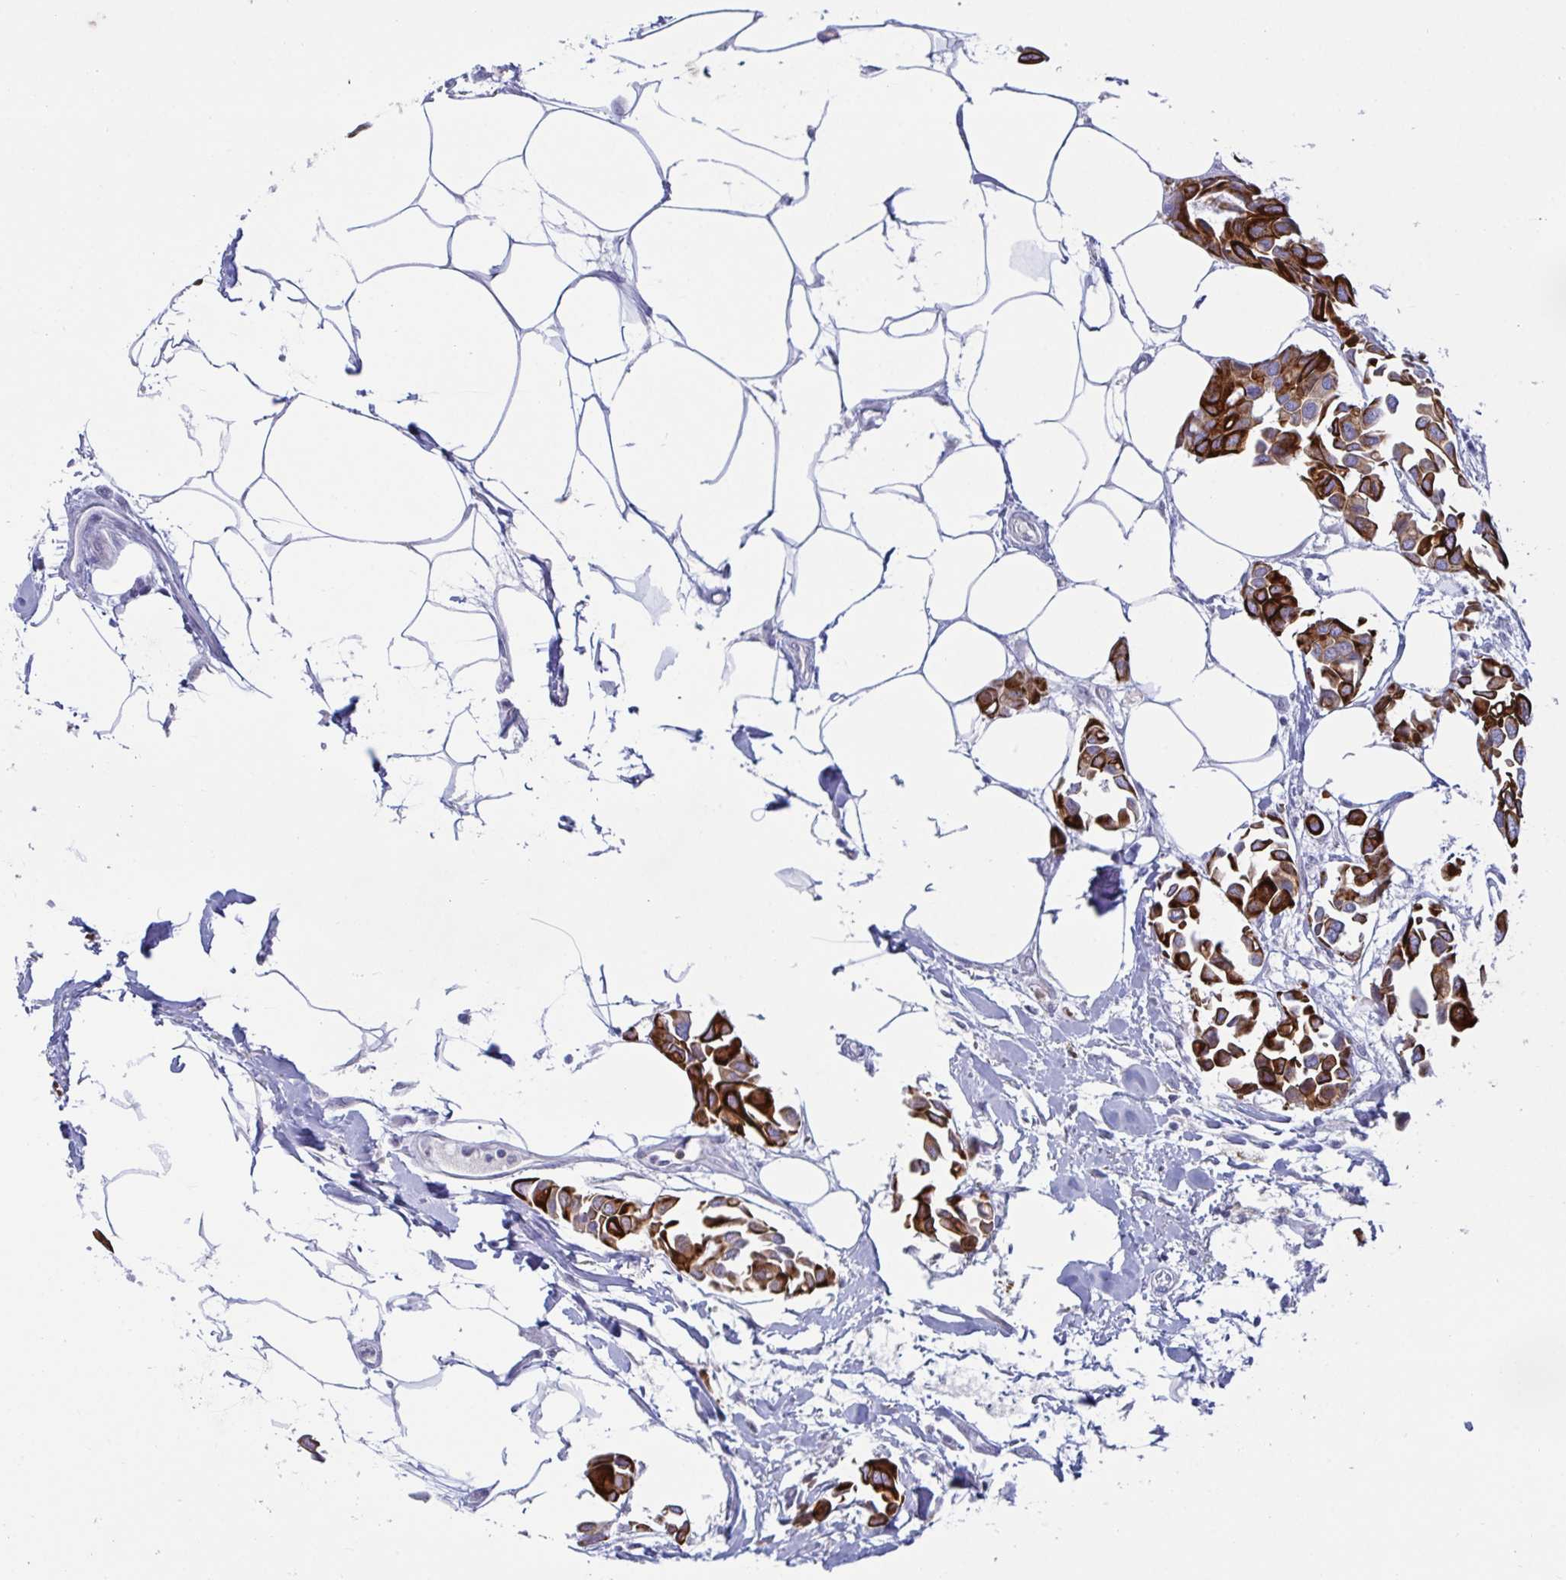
{"staining": {"intensity": "strong", "quantity": ">75%", "location": "cytoplasmic/membranous"}, "tissue": "breast cancer", "cell_type": "Tumor cells", "image_type": "cancer", "snomed": [{"axis": "morphology", "description": "Duct carcinoma"}, {"axis": "topography", "description": "Breast"}], "caption": "Protein expression by IHC displays strong cytoplasmic/membranous staining in about >75% of tumor cells in breast infiltrating ductal carcinoma.", "gene": "TAS2R38", "patient": {"sex": "female", "age": 54}}